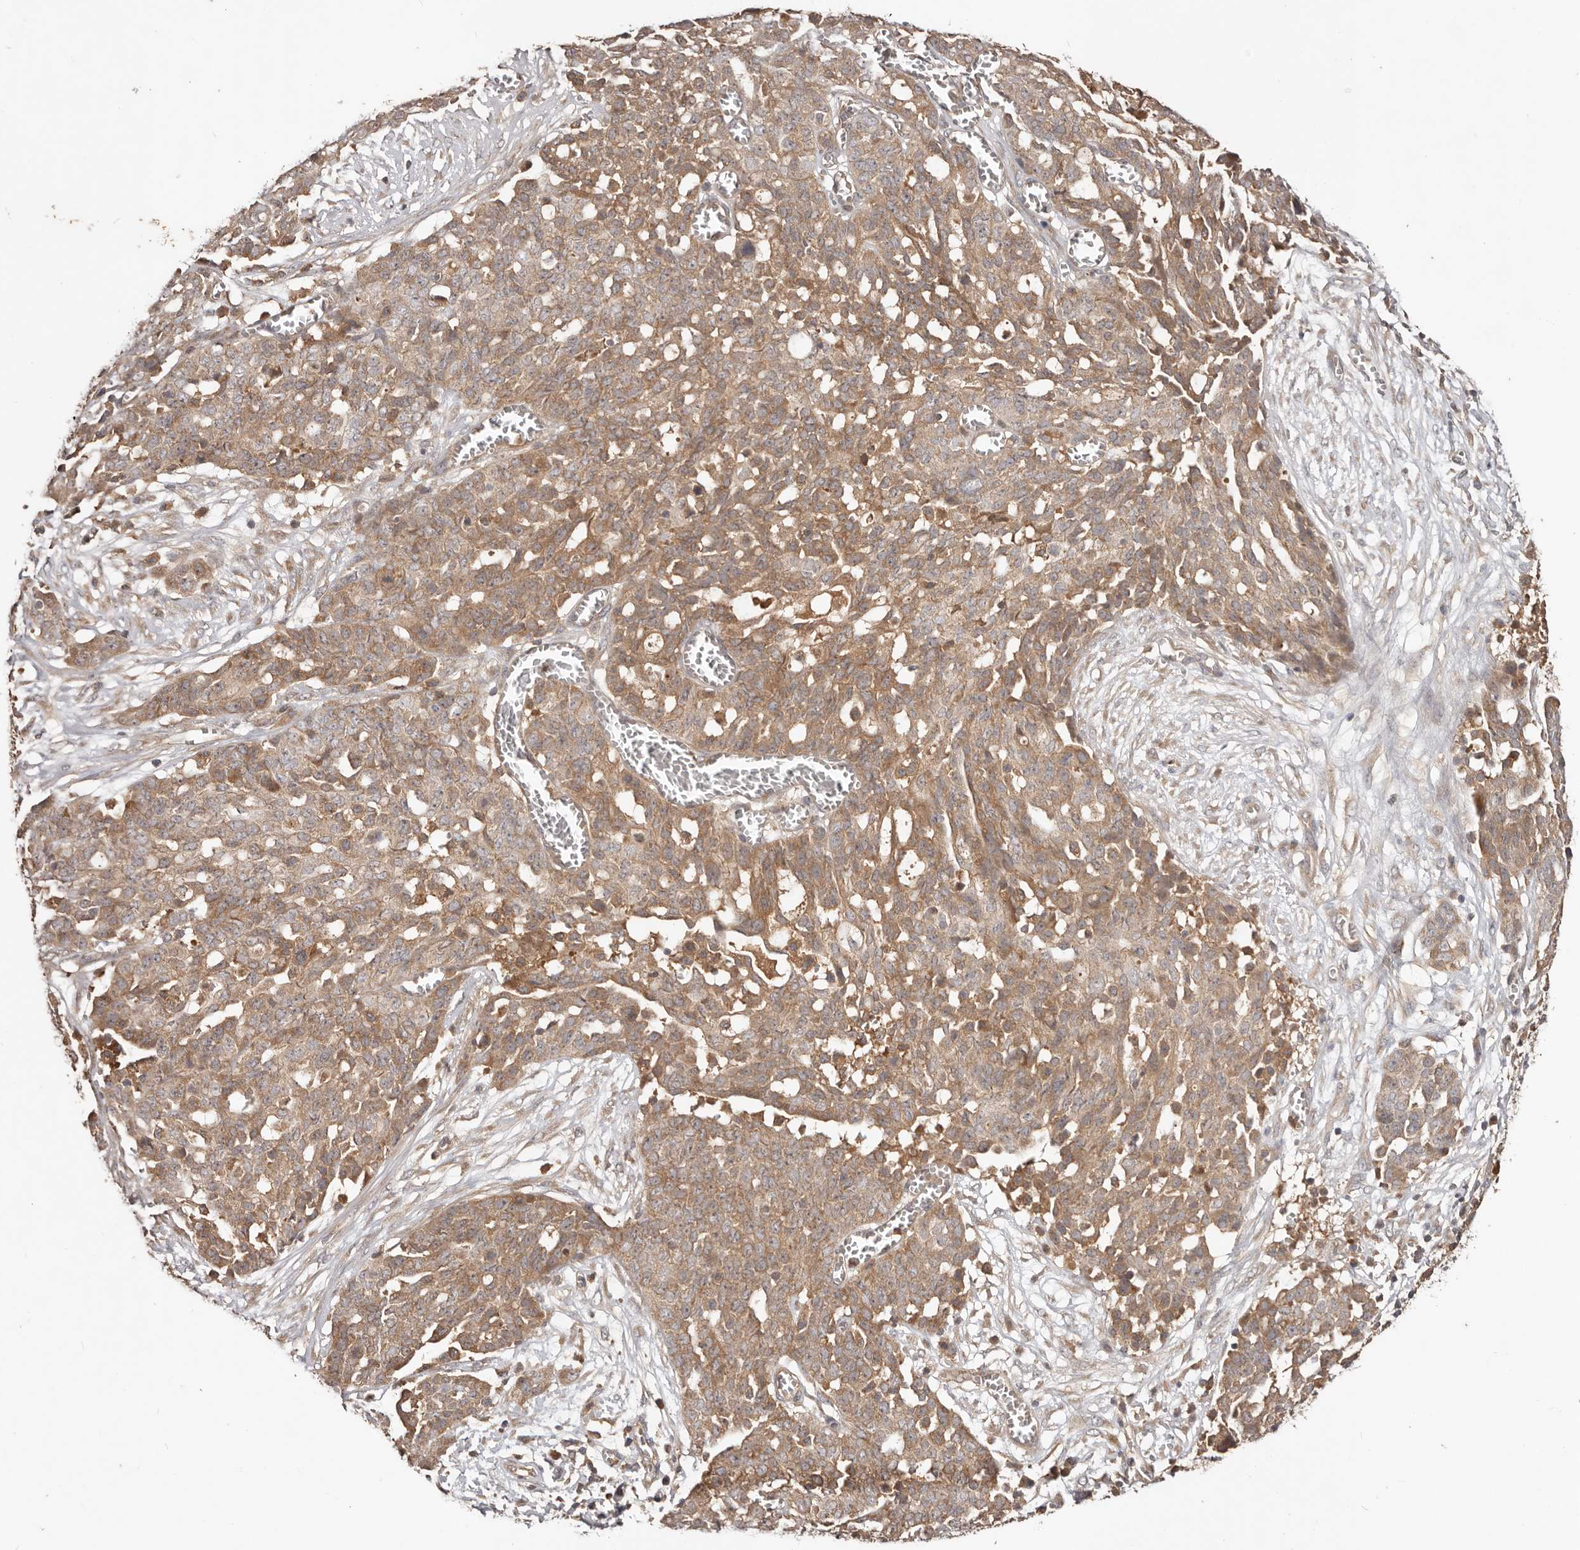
{"staining": {"intensity": "moderate", "quantity": ">75%", "location": "cytoplasmic/membranous"}, "tissue": "ovarian cancer", "cell_type": "Tumor cells", "image_type": "cancer", "snomed": [{"axis": "morphology", "description": "Cystadenocarcinoma, serous, NOS"}, {"axis": "topography", "description": "Soft tissue"}, {"axis": "topography", "description": "Ovary"}], "caption": "This image displays IHC staining of ovarian serous cystadenocarcinoma, with medium moderate cytoplasmic/membranous expression in about >75% of tumor cells.", "gene": "PKIB", "patient": {"sex": "female", "age": 57}}